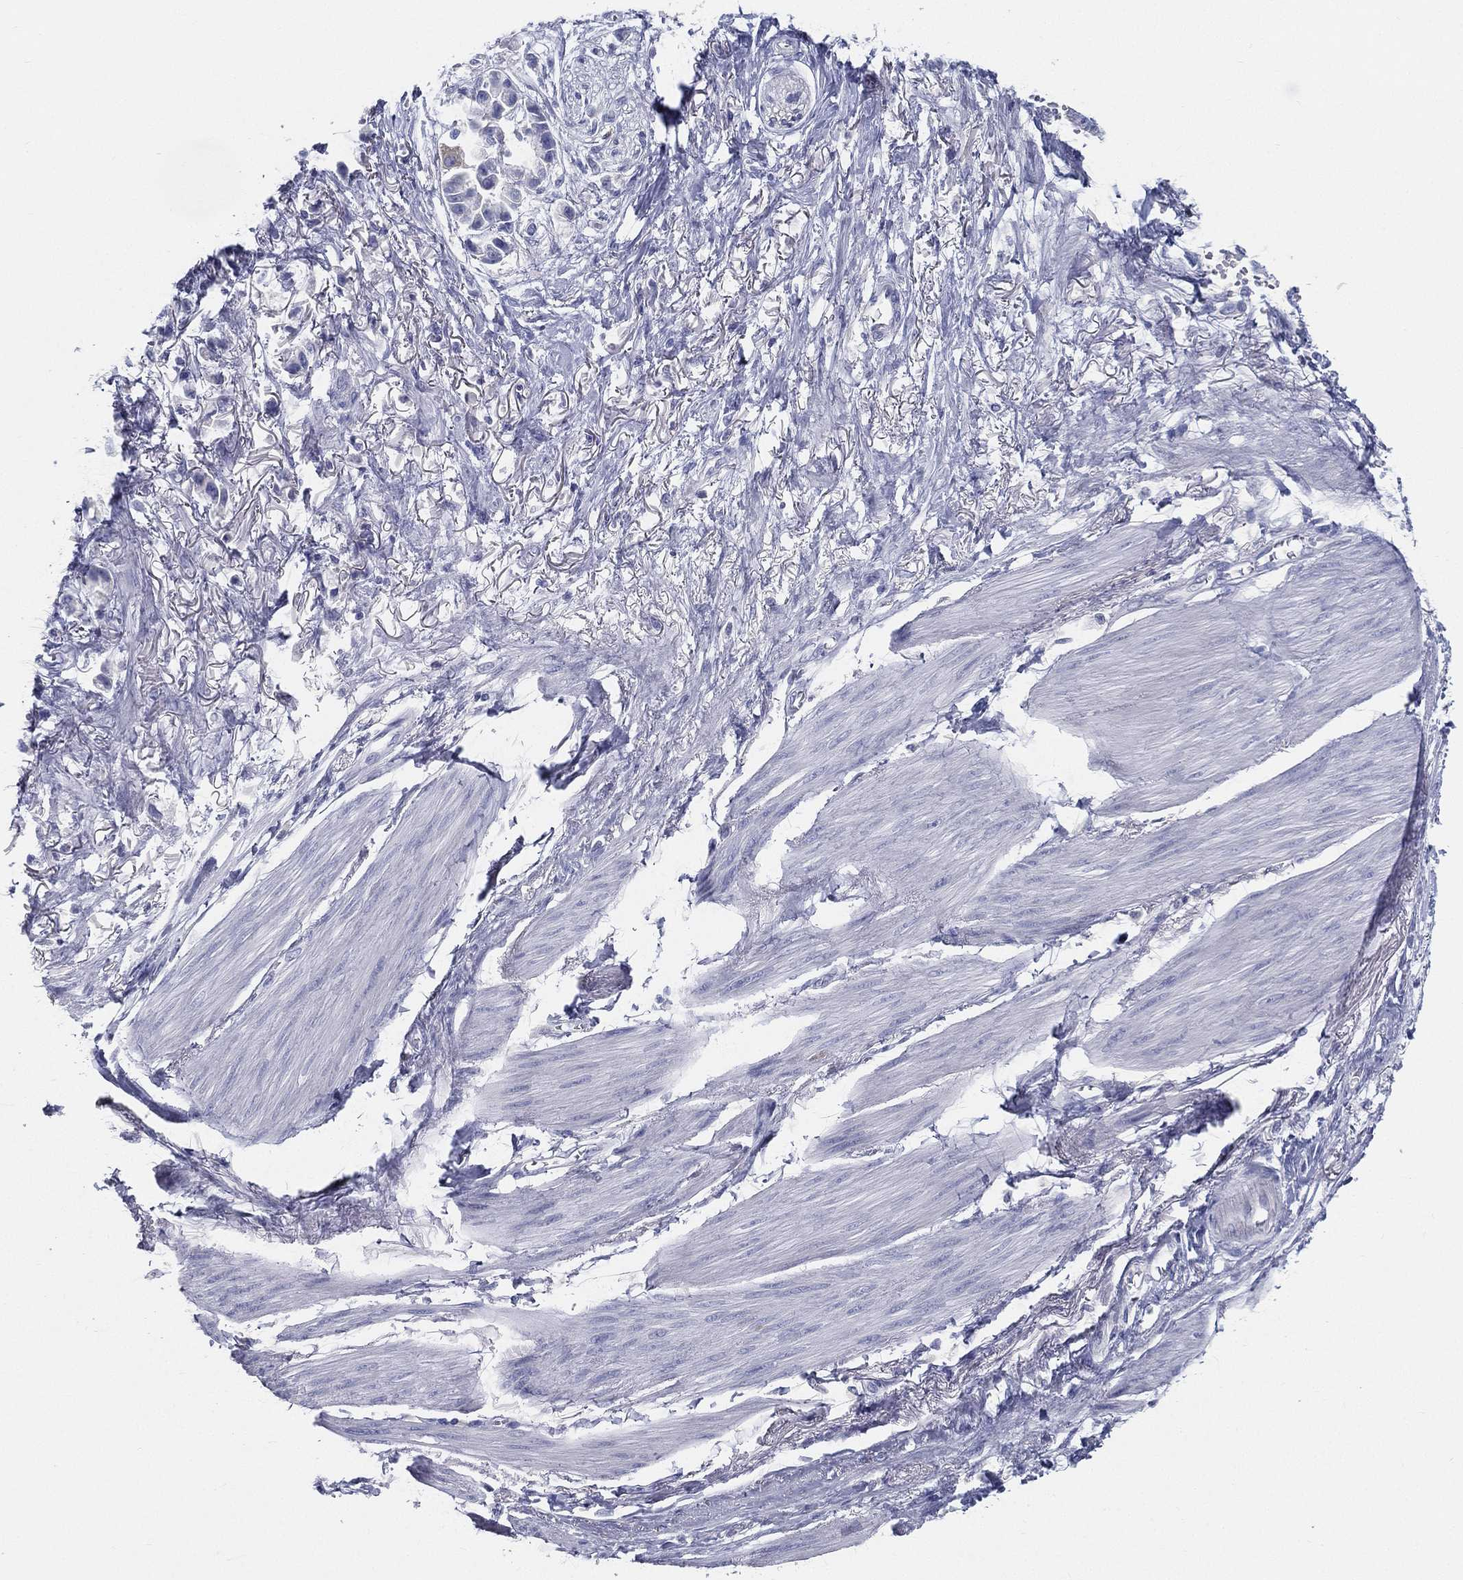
{"staining": {"intensity": "negative", "quantity": "none", "location": "none"}, "tissue": "stomach cancer", "cell_type": "Tumor cells", "image_type": "cancer", "snomed": [{"axis": "morphology", "description": "Adenocarcinoma, NOS"}, {"axis": "topography", "description": "Stomach"}], "caption": "A photomicrograph of adenocarcinoma (stomach) stained for a protein demonstrates no brown staining in tumor cells.", "gene": "STS", "patient": {"sex": "female", "age": 81}}